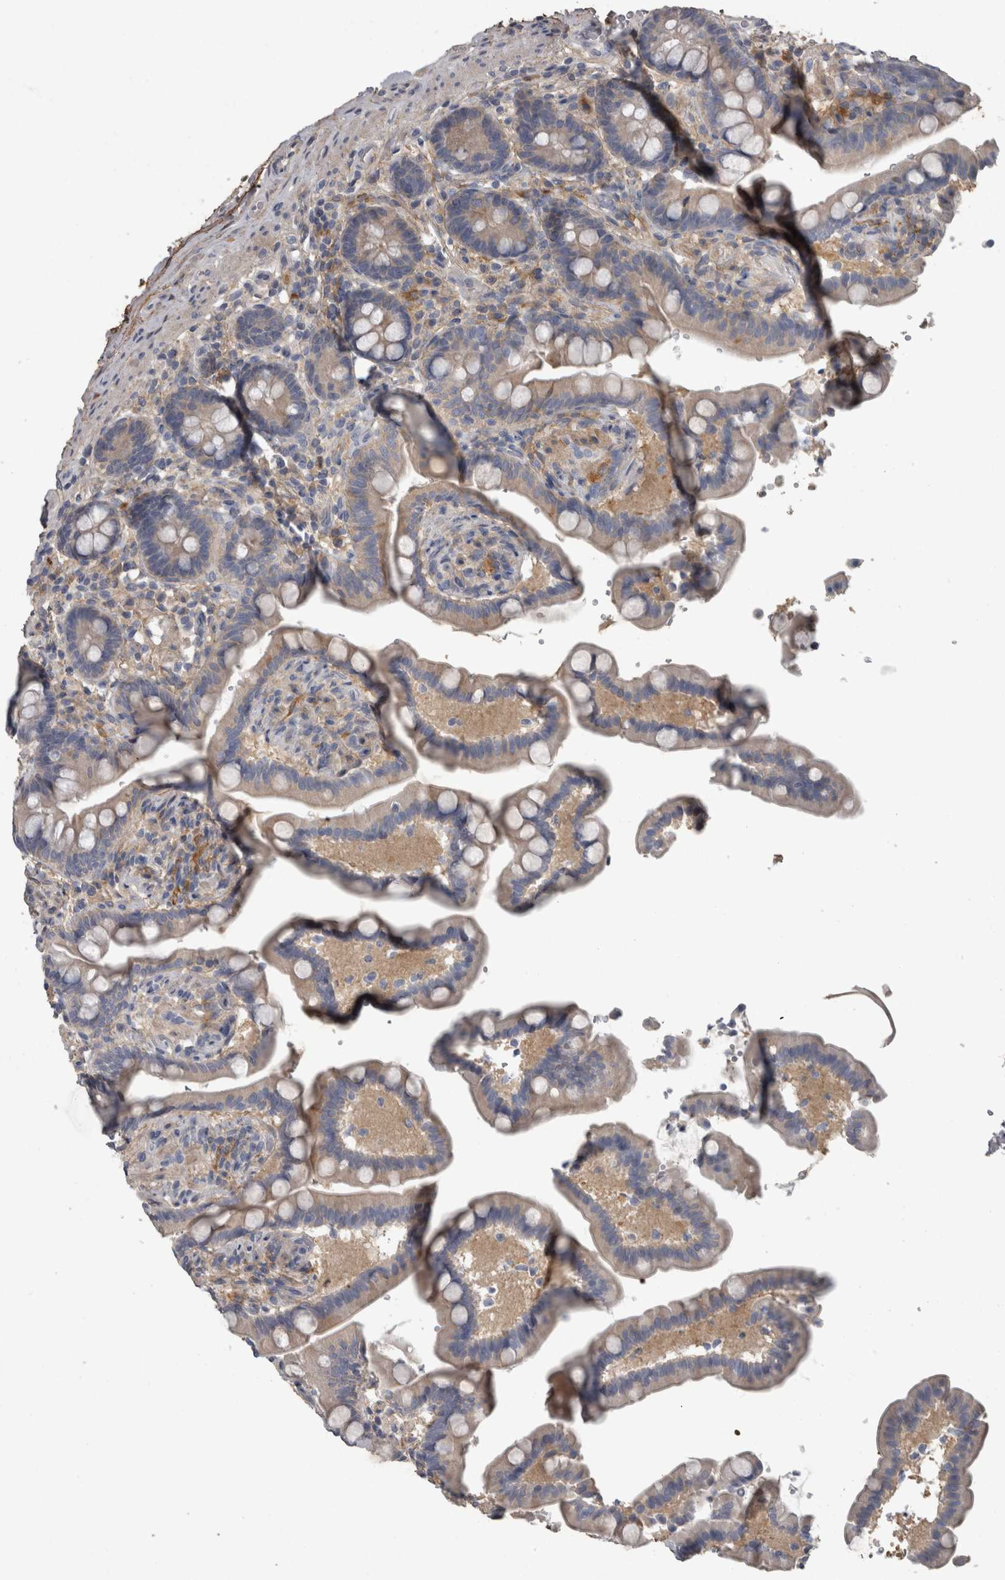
{"staining": {"intensity": "negative", "quantity": "none", "location": "none"}, "tissue": "colon", "cell_type": "Endothelial cells", "image_type": "normal", "snomed": [{"axis": "morphology", "description": "Normal tissue, NOS"}, {"axis": "topography", "description": "Smooth muscle"}, {"axis": "topography", "description": "Colon"}], "caption": "Endothelial cells show no significant protein positivity in benign colon.", "gene": "EFEMP2", "patient": {"sex": "male", "age": 73}}